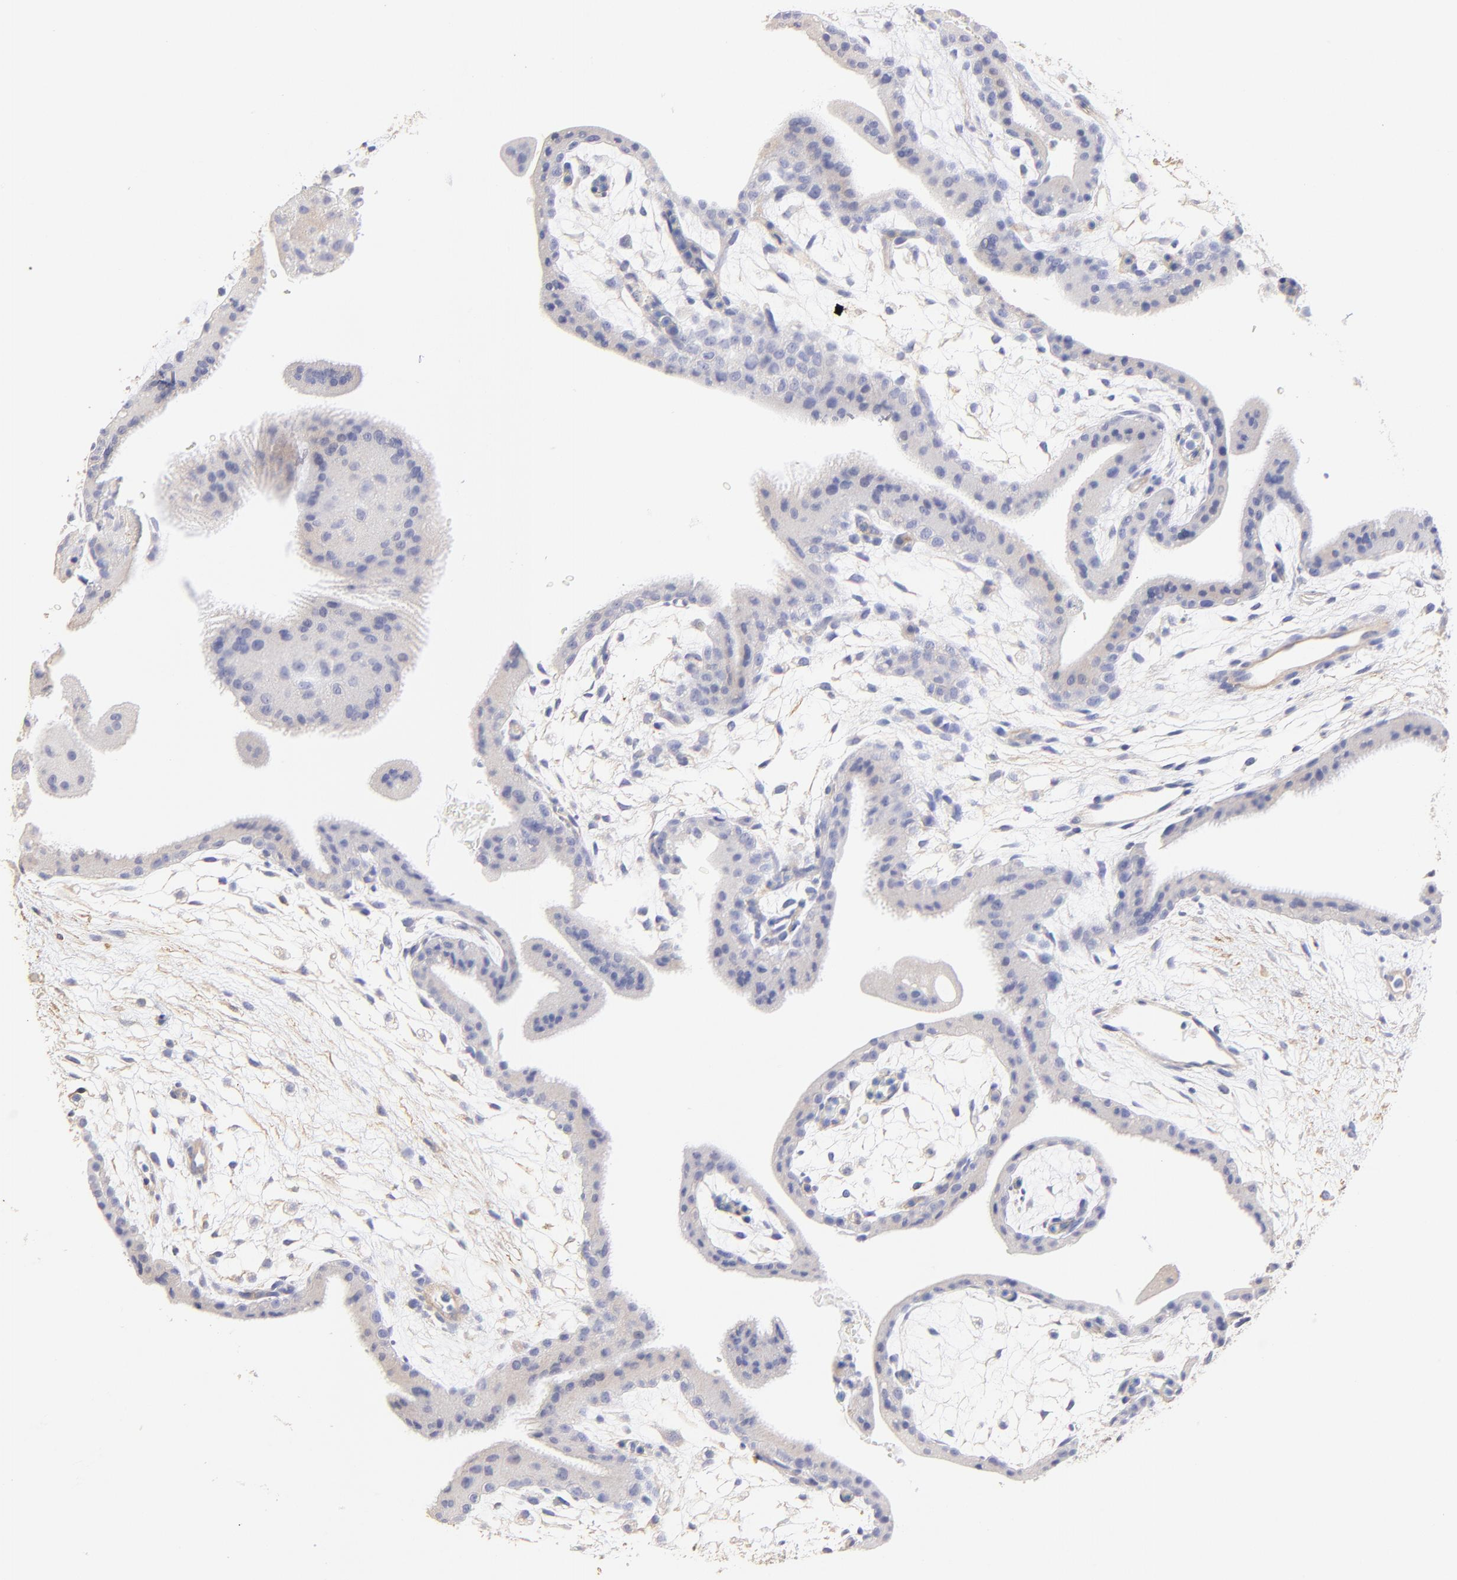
{"staining": {"intensity": "weak", "quantity": "<25%", "location": "cytoplasmic/membranous"}, "tissue": "placenta", "cell_type": "Decidual cells", "image_type": "normal", "snomed": [{"axis": "morphology", "description": "Normal tissue, NOS"}, {"axis": "topography", "description": "Placenta"}], "caption": "Human placenta stained for a protein using immunohistochemistry (IHC) demonstrates no staining in decidual cells.", "gene": "ACTRT1", "patient": {"sex": "female", "age": 35}}